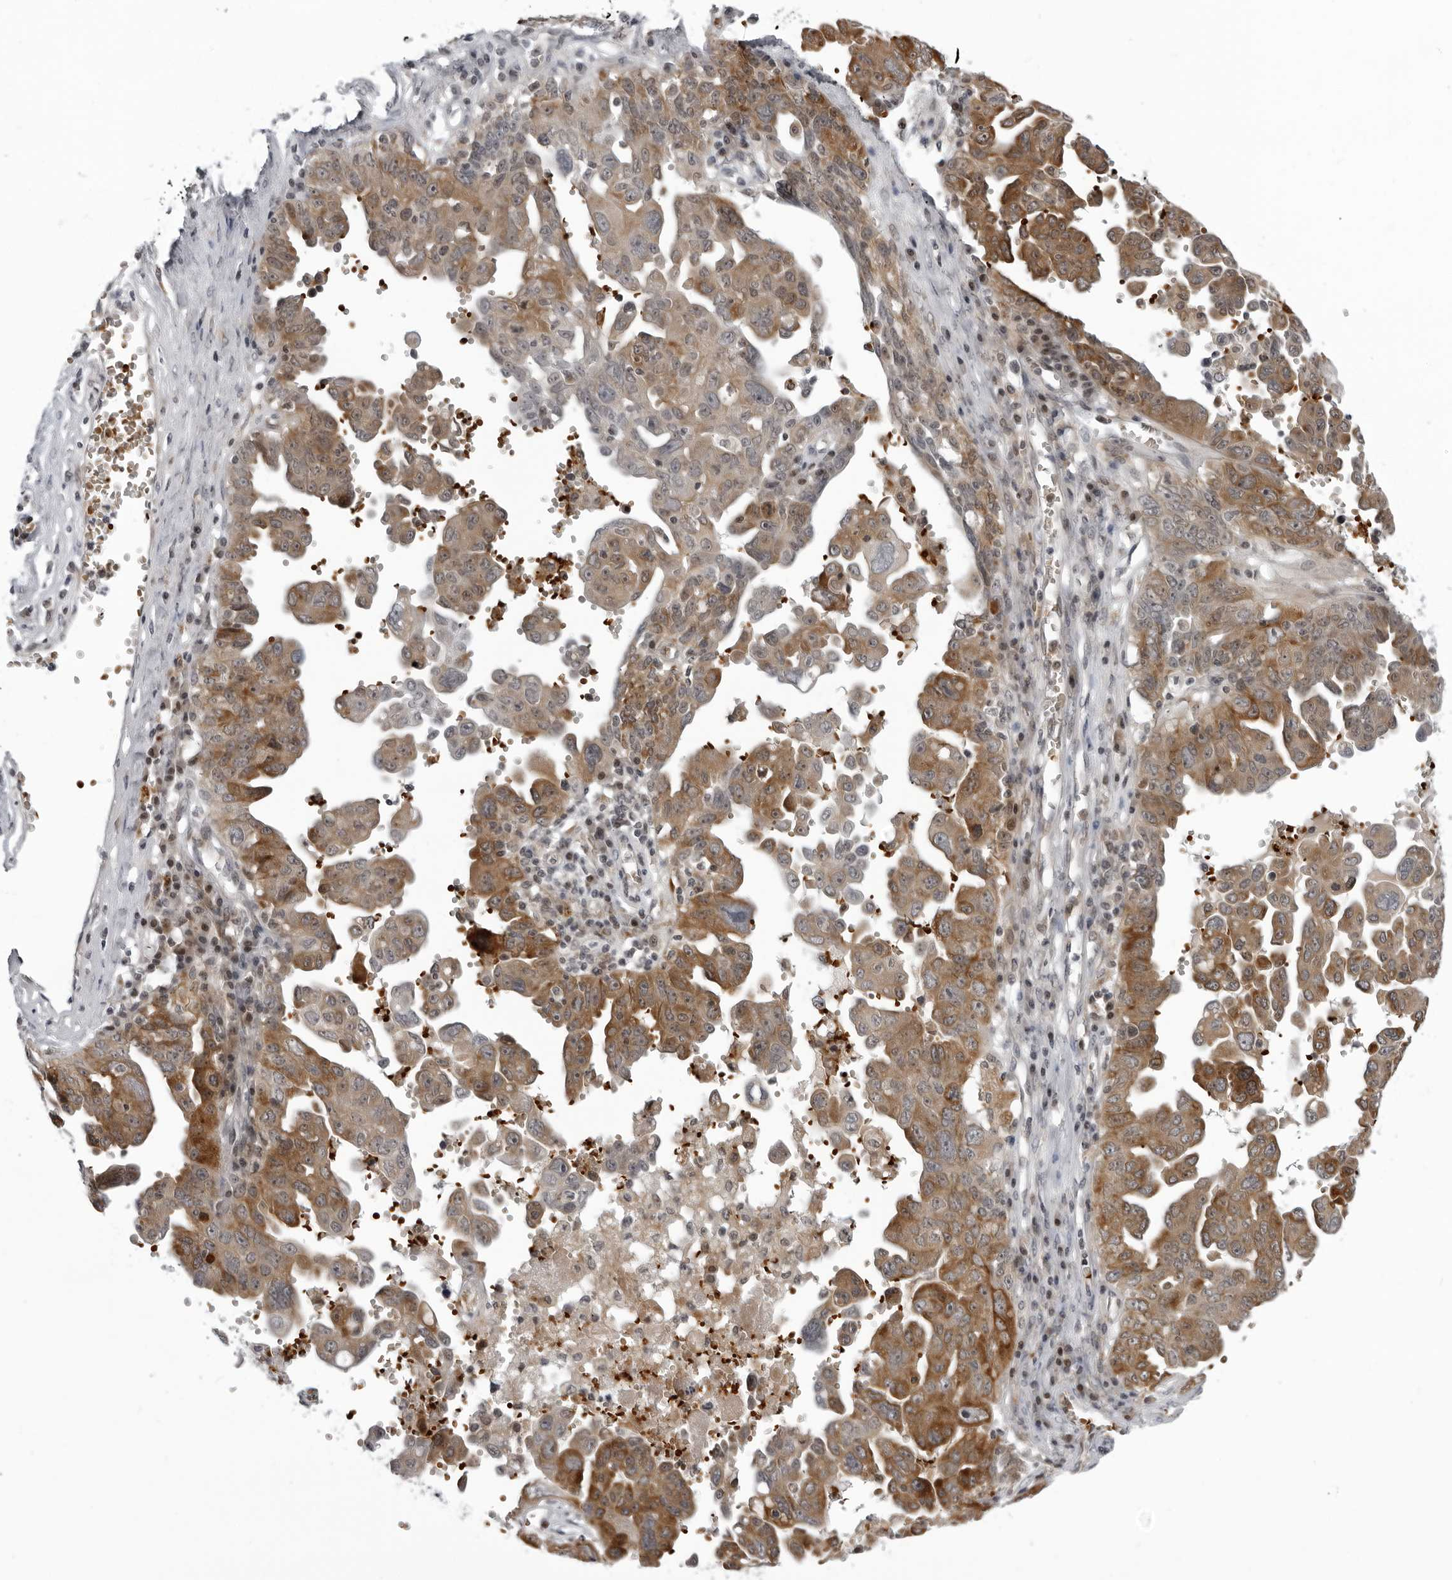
{"staining": {"intensity": "moderate", "quantity": ">75%", "location": "cytoplasmic/membranous"}, "tissue": "ovarian cancer", "cell_type": "Tumor cells", "image_type": "cancer", "snomed": [{"axis": "morphology", "description": "Carcinoma, endometroid"}, {"axis": "topography", "description": "Ovary"}], "caption": "Ovarian cancer was stained to show a protein in brown. There is medium levels of moderate cytoplasmic/membranous staining in approximately >75% of tumor cells. Using DAB (3,3'-diaminobenzidine) (brown) and hematoxylin (blue) stains, captured at high magnification using brightfield microscopy.", "gene": "THOP1", "patient": {"sex": "female", "age": 62}}